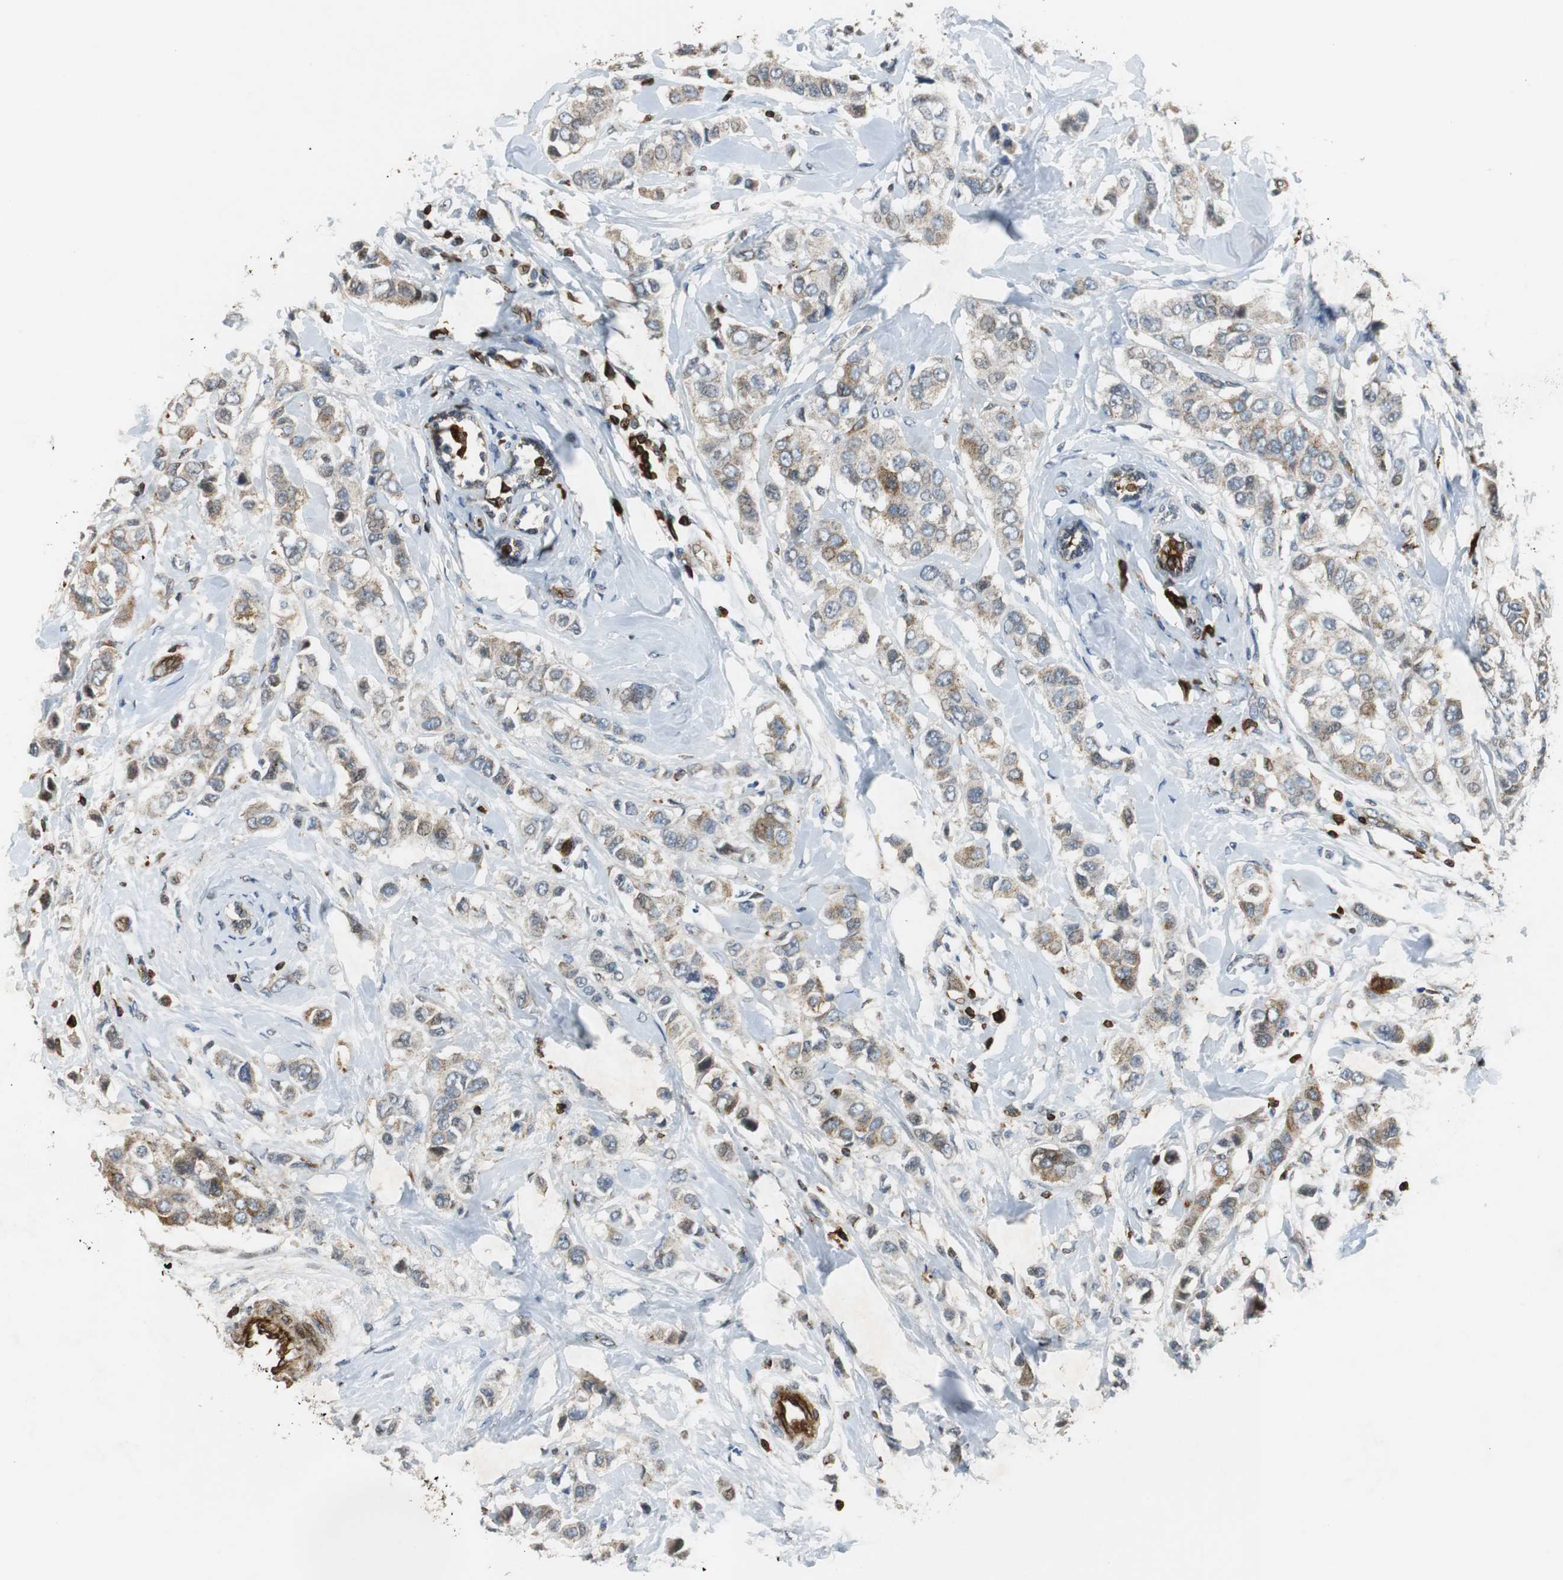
{"staining": {"intensity": "weak", "quantity": ">75%", "location": "cytoplasmic/membranous"}, "tissue": "breast cancer", "cell_type": "Tumor cells", "image_type": "cancer", "snomed": [{"axis": "morphology", "description": "Duct carcinoma"}, {"axis": "topography", "description": "Breast"}], "caption": "Brown immunohistochemical staining in breast intraductal carcinoma reveals weak cytoplasmic/membranous staining in approximately >75% of tumor cells.", "gene": "TUBA4A", "patient": {"sex": "female", "age": 50}}